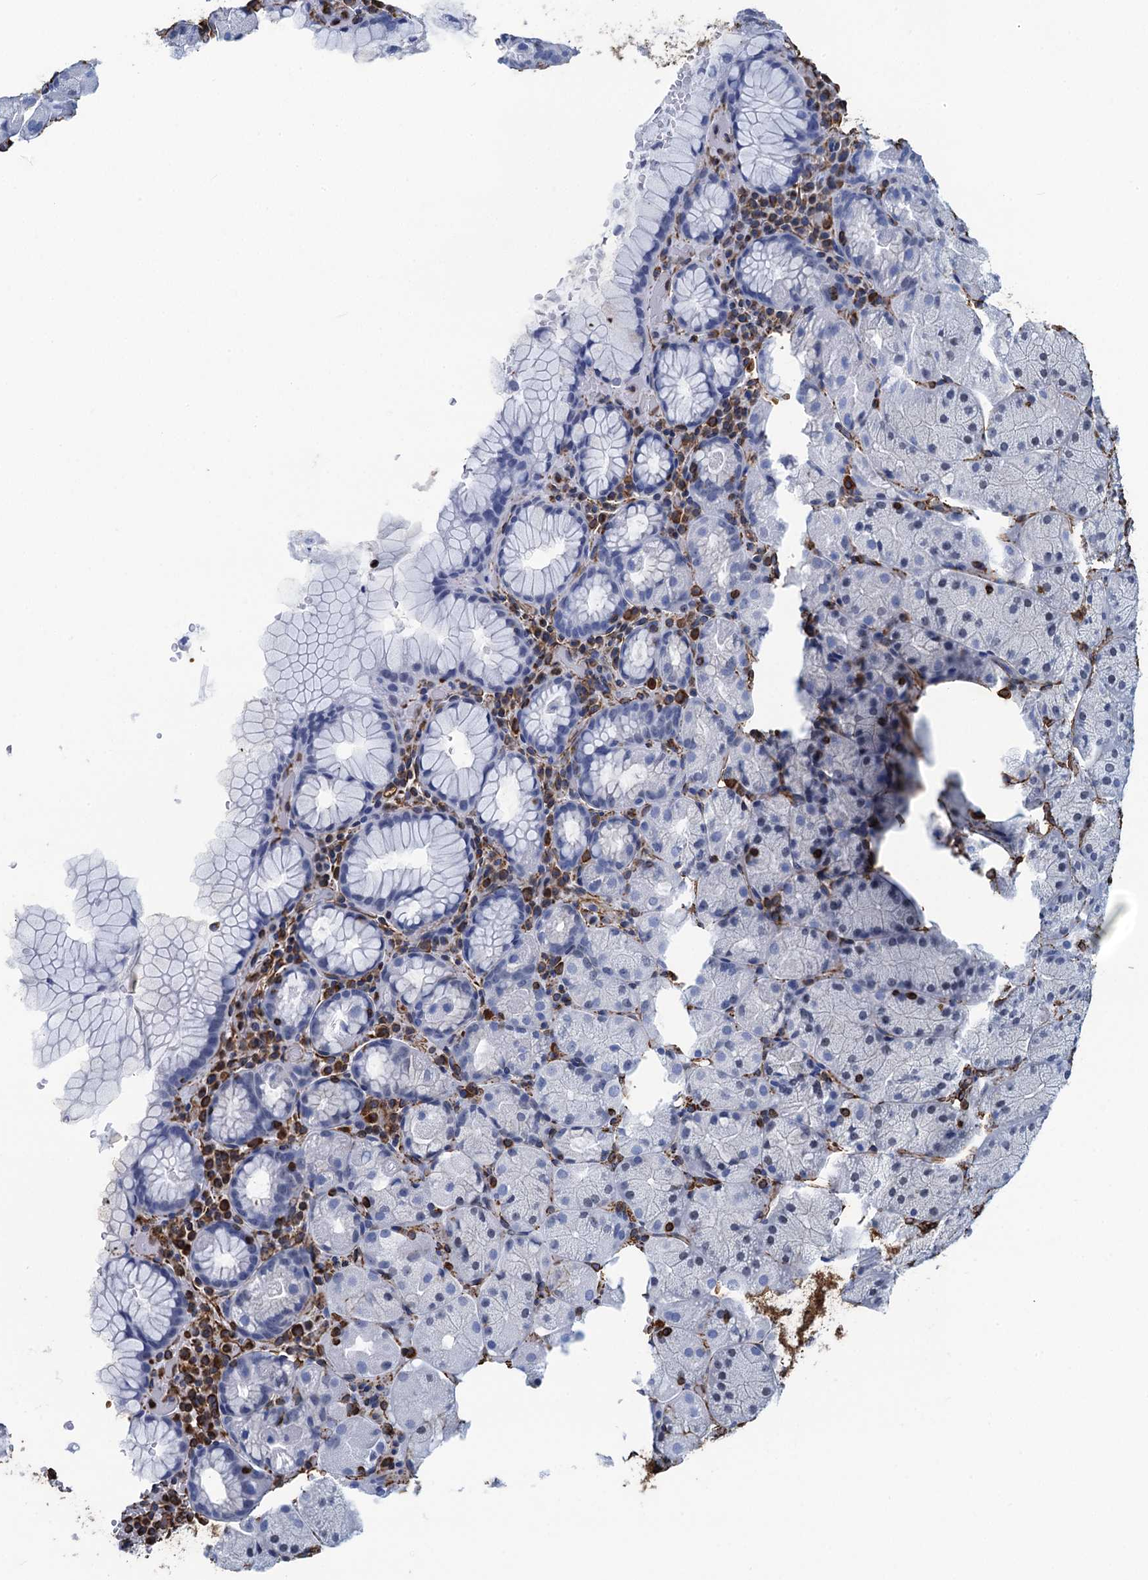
{"staining": {"intensity": "negative", "quantity": "none", "location": "none"}, "tissue": "stomach", "cell_type": "Glandular cells", "image_type": "normal", "snomed": [{"axis": "morphology", "description": "Normal tissue, NOS"}, {"axis": "topography", "description": "Stomach, upper"}, {"axis": "topography", "description": "Stomach, lower"}], "caption": "Immunohistochemical staining of benign human stomach exhibits no significant expression in glandular cells.", "gene": "PGM2", "patient": {"sex": "male", "age": 80}}